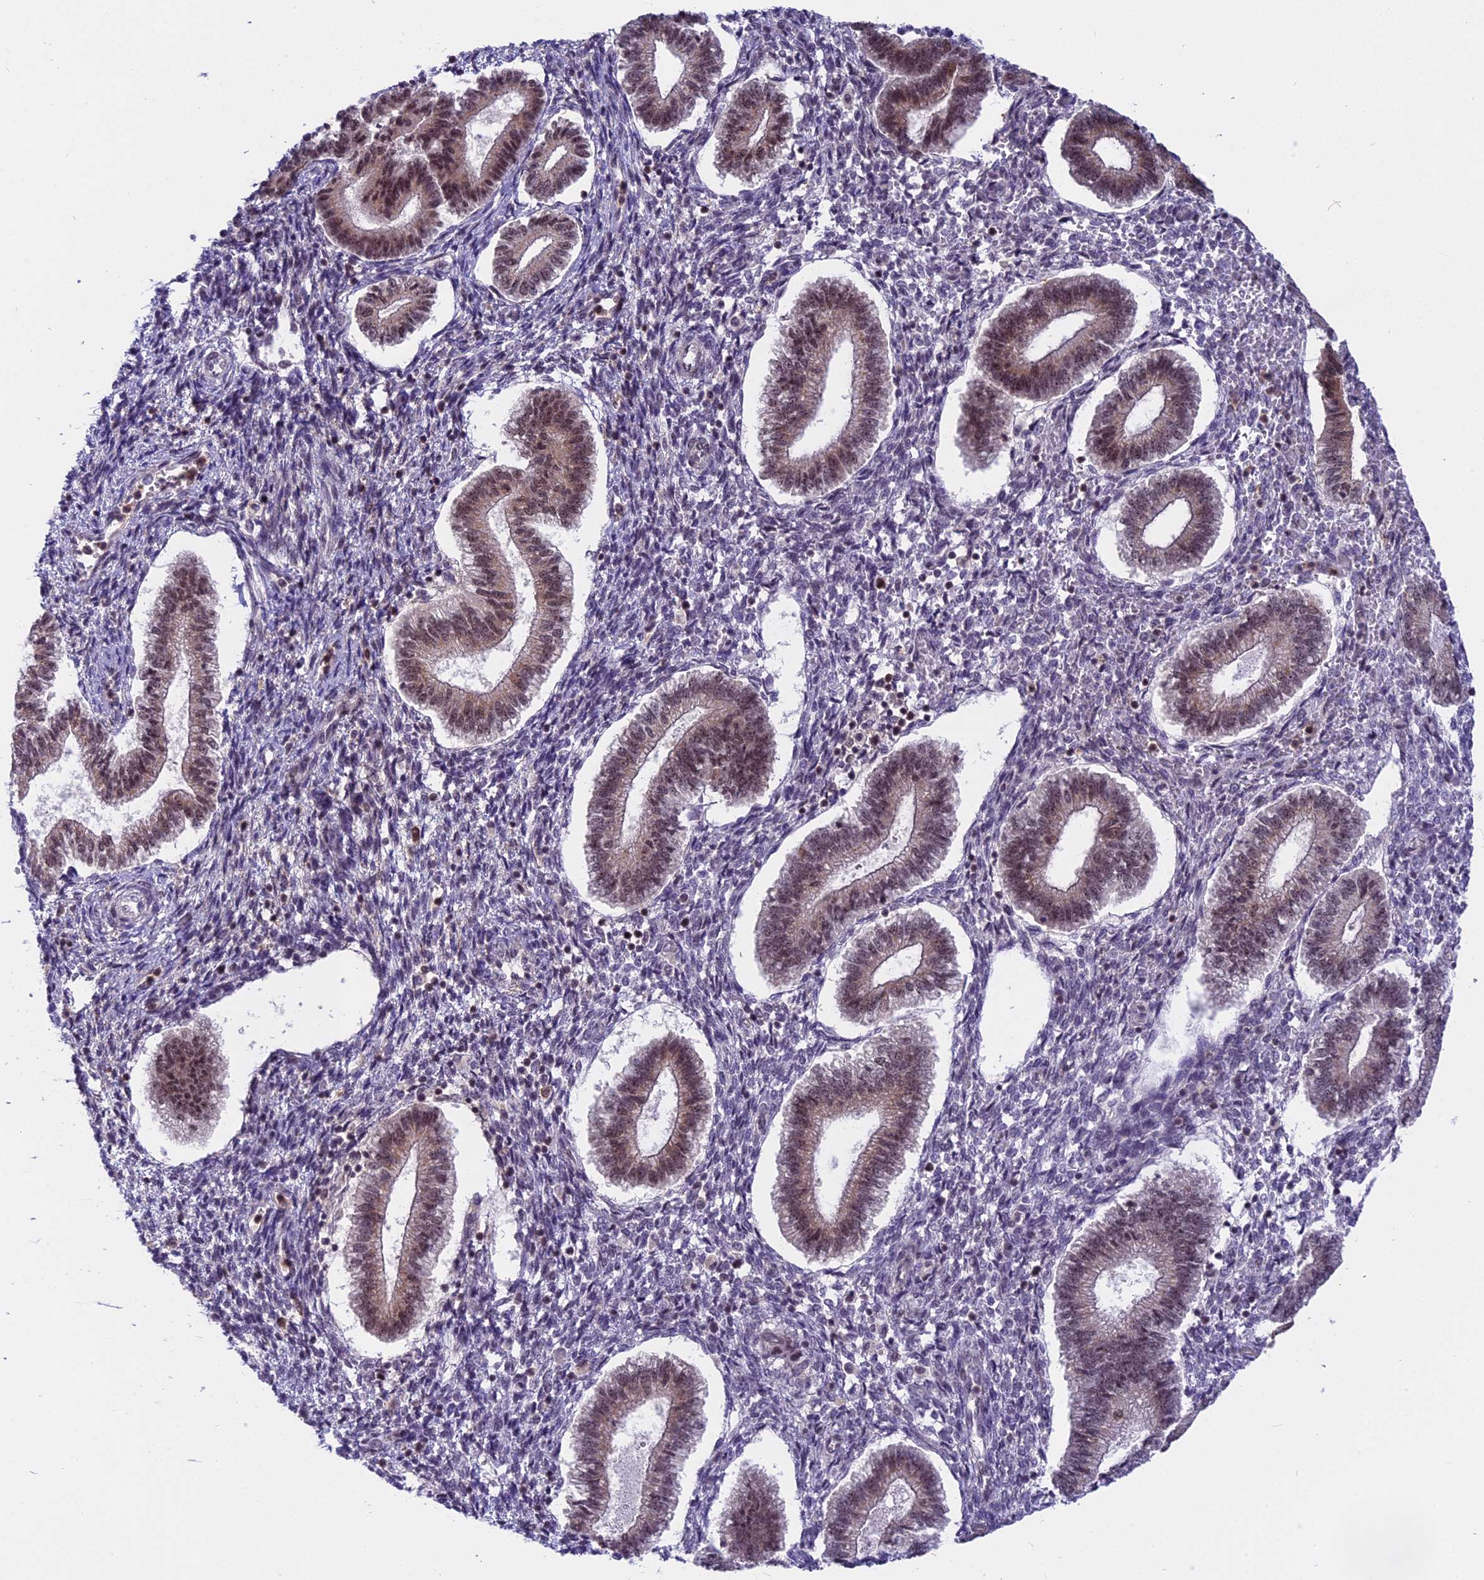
{"staining": {"intensity": "moderate", "quantity": "<25%", "location": "nuclear"}, "tissue": "endometrium", "cell_type": "Cells in endometrial stroma", "image_type": "normal", "snomed": [{"axis": "morphology", "description": "Normal tissue, NOS"}, {"axis": "topography", "description": "Endometrium"}], "caption": "Brown immunohistochemical staining in benign endometrium displays moderate nuclear expression in approximately <25% of cells in endometrial stroma. The staining was performed using DAB to visualize the protein expression in brown, while the nuclei were stained in blue with hematoxylin (Magnification: 20x).", "gene": "TADA3", "patient": {"sex": "female", "age": 25}}